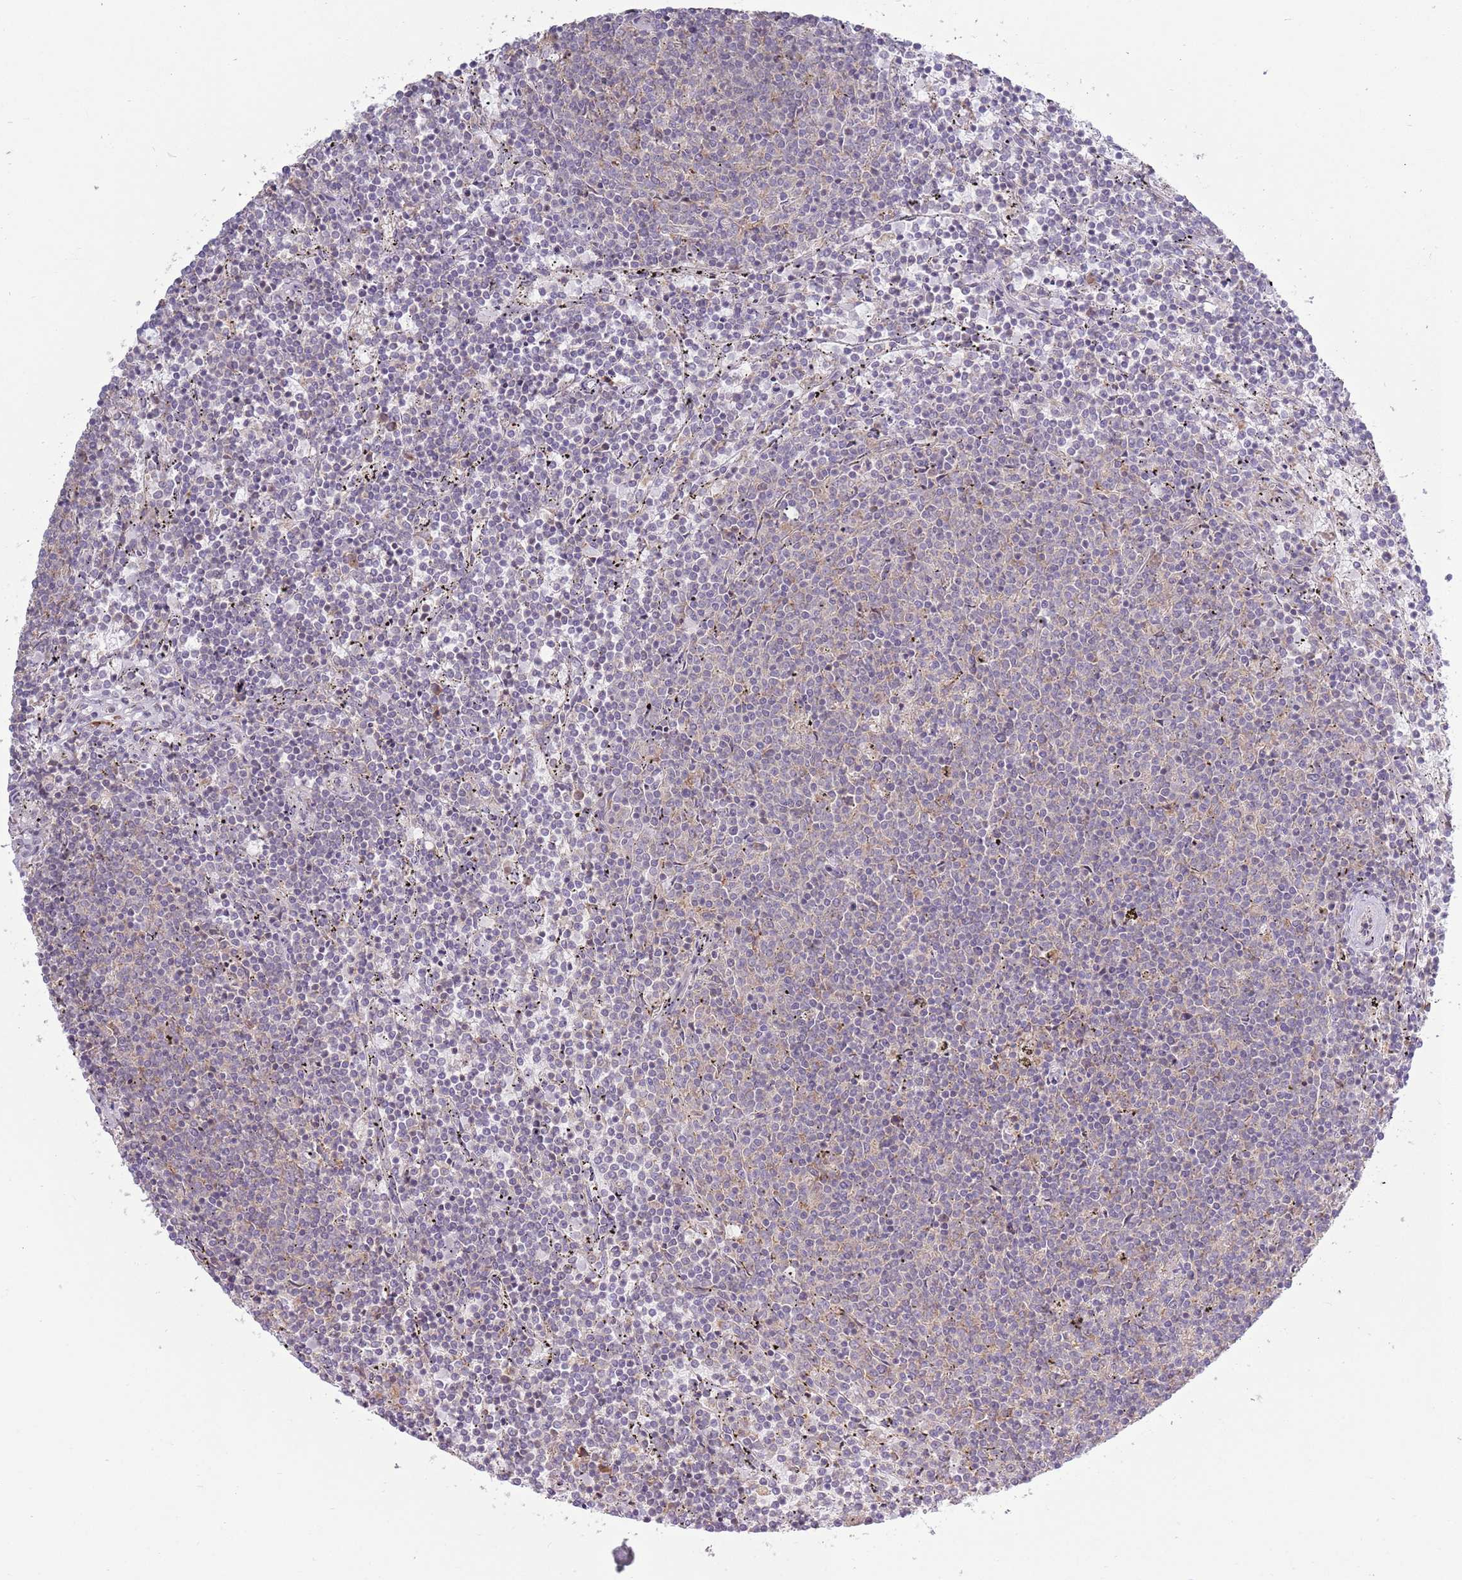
{"staining": {"intensity": "negative", "quantity": "none", "location": "none"}, "tissue": "lymphoma", "cell_type": "Tumor cells", "image_type": "cancer", "snomed": [{"axis": "morphology", "description": "Malignant lymphoma, non-Hodgkin's type, Low grade"}, {"axis": "topography", "description": "Spleen"}], "caption": "The image displays no staining of tumor cells in malignant lymphoma, non-Hodgkin's type (low-grade).", "gene": "RPL17-C18orf32", "patient": {"sex": "female", "age": 50}}